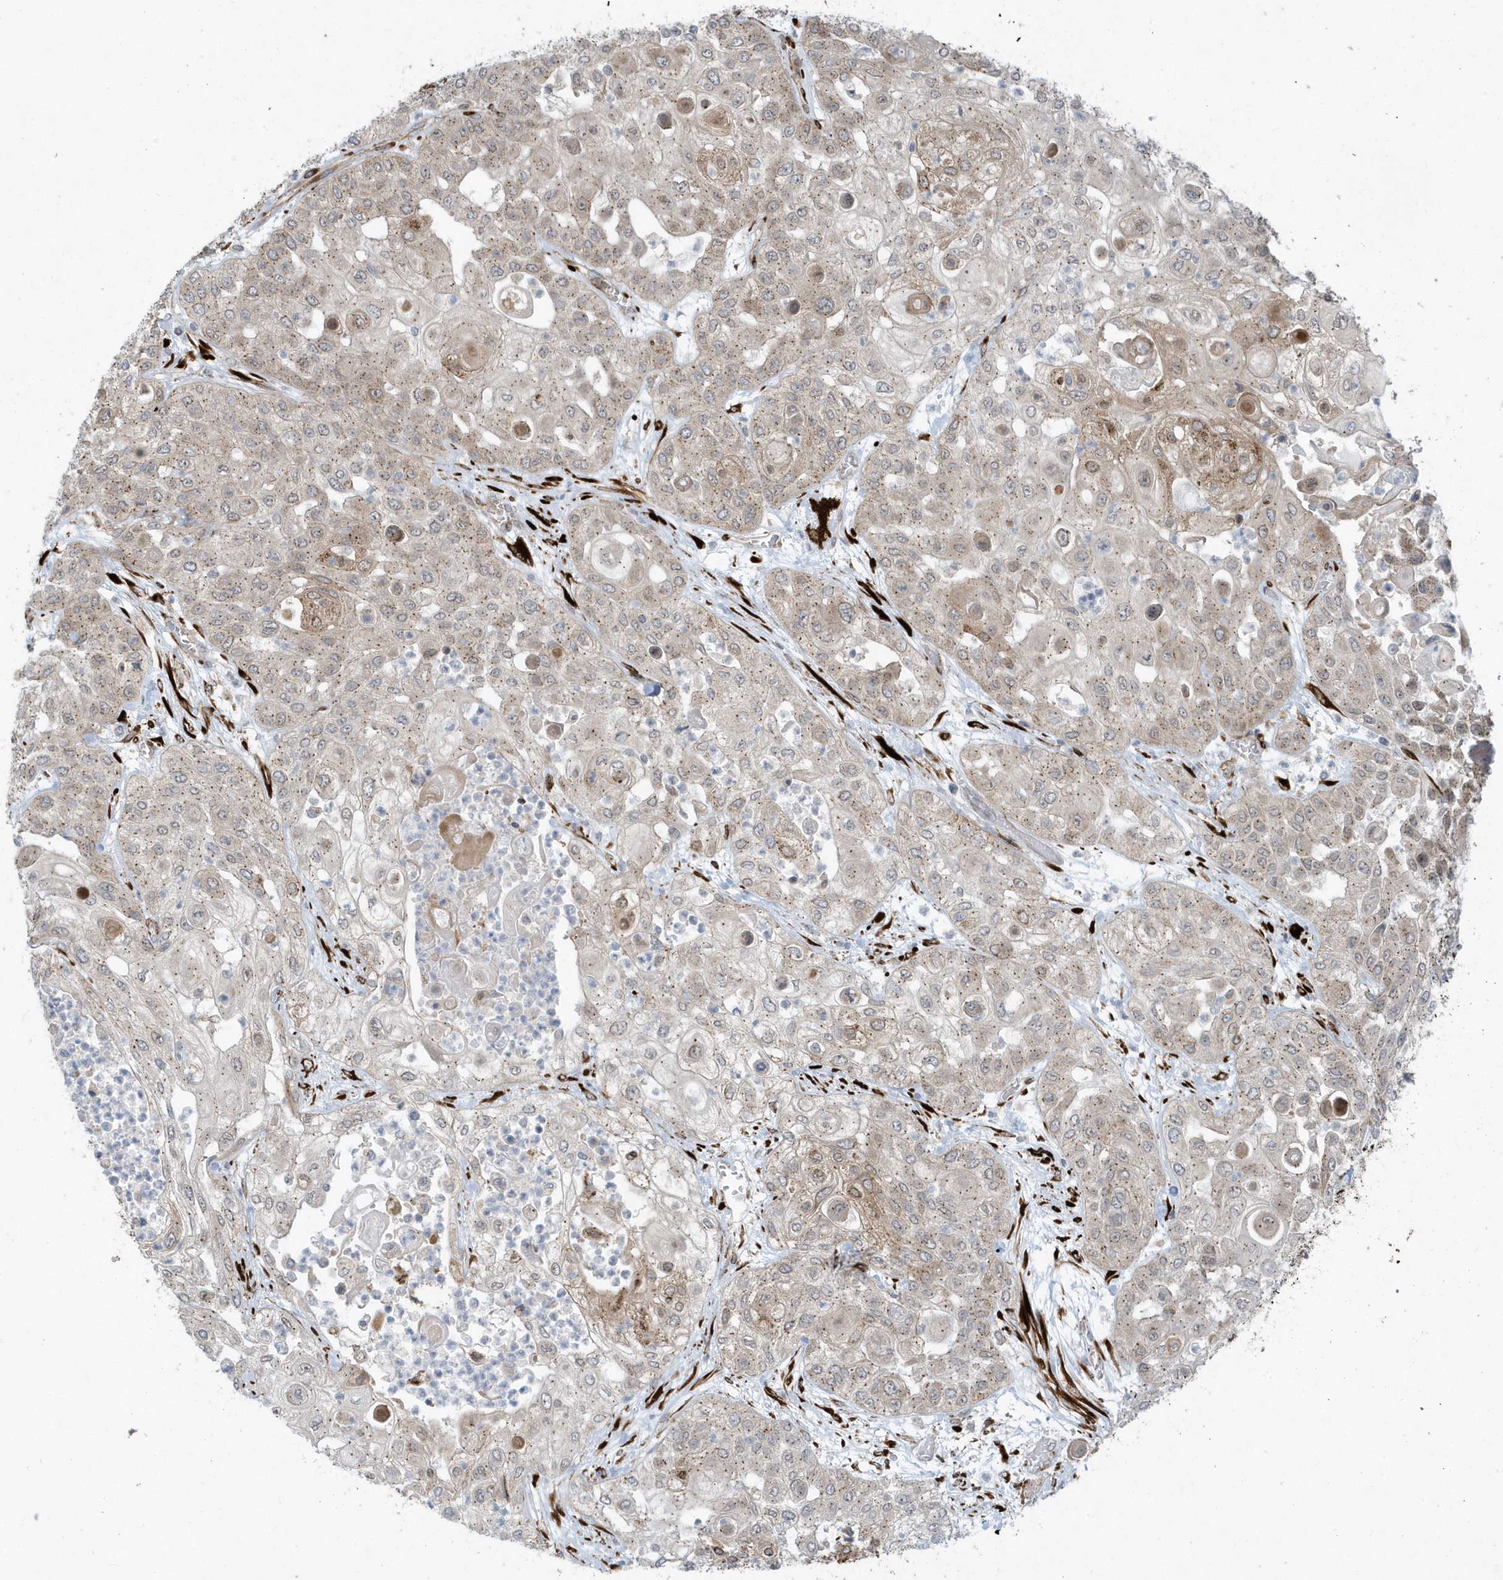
{"staining": {"intensity": "weak", "quantity": ">75%", "location": "cytoplasmic/membranous"}, "tissue": "urothelial cancer", "cell_type": "Tumor cells", "image_type": "cancer", "snomed": [{"axis": "morphology", "description": "Urothelial carcinoma, High grade"}, {"axis": "topography", "description": "Urinary bladder"}], "caption": "Immunohistochemistry histopathology image of human urothelial cancer stained for a protein (brown), which exhibits low levels of weak cytoplasmic/membranous staining in approximately >75% of tumor cells.", "gene": "FAM98A", "patient": {"sex": "female", "age": 79}}